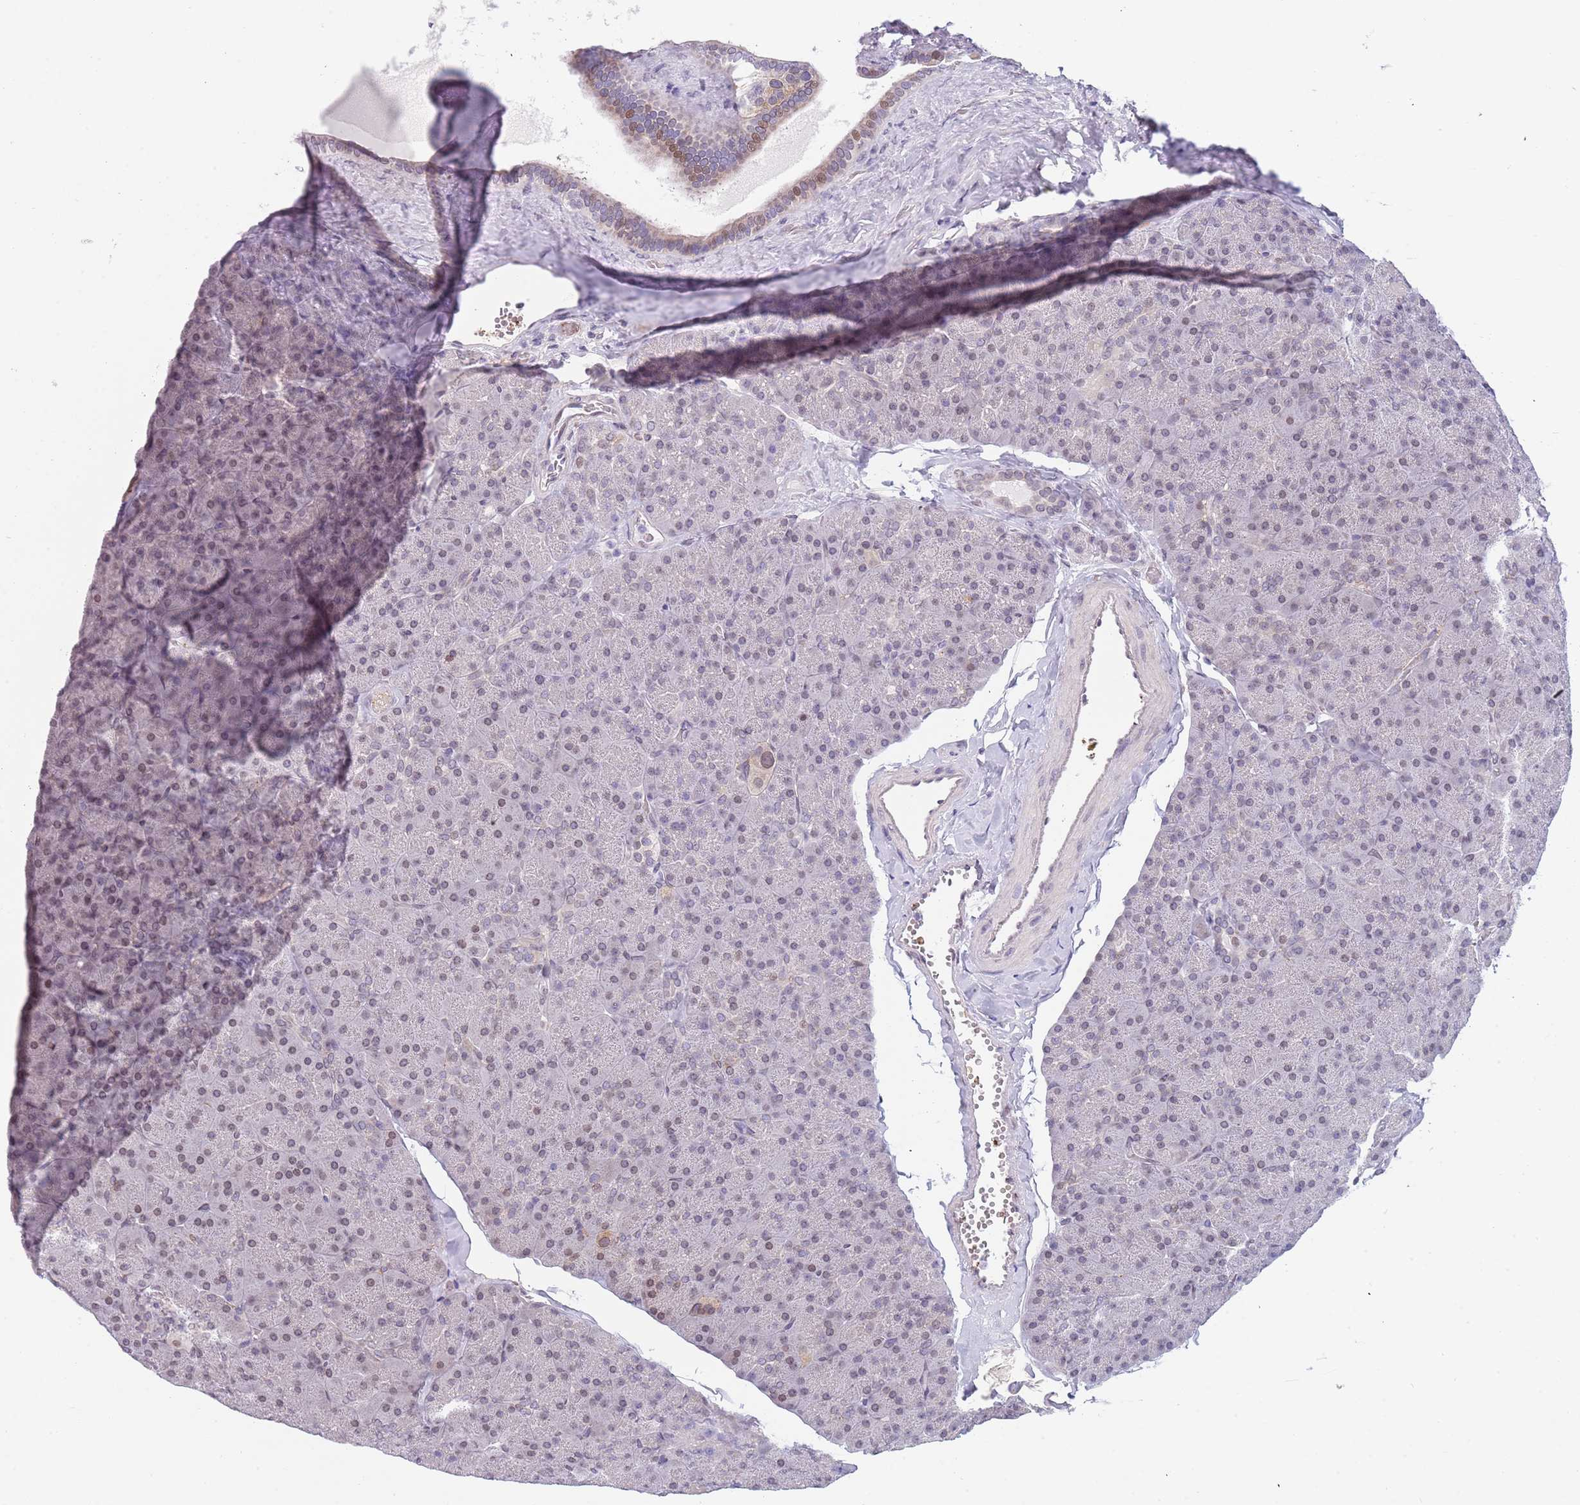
{"staining": {"intensity": "moderate", "quantity": "25%-75%", "location": "cytoplasmic/membranous,nuclear"}, "tissue": "pancreas", "cell_type": "Exocrine glandular cells", "image_type": "normal", "snomed": [{"axis": "morphology", "description": "Normal tissue, NOS"}, {"axis": "topography", "description": "Pancreas"}], "caption": "Immunohistochemical staining of benign human pancreas demonstrates moderate cytoplasmic/membranous,nuclear protein staining in approximately 25%-75% of exocrine glandular cells.", "gene": "KLHDC2", "patient": {"sex": "male", "age": 36}}